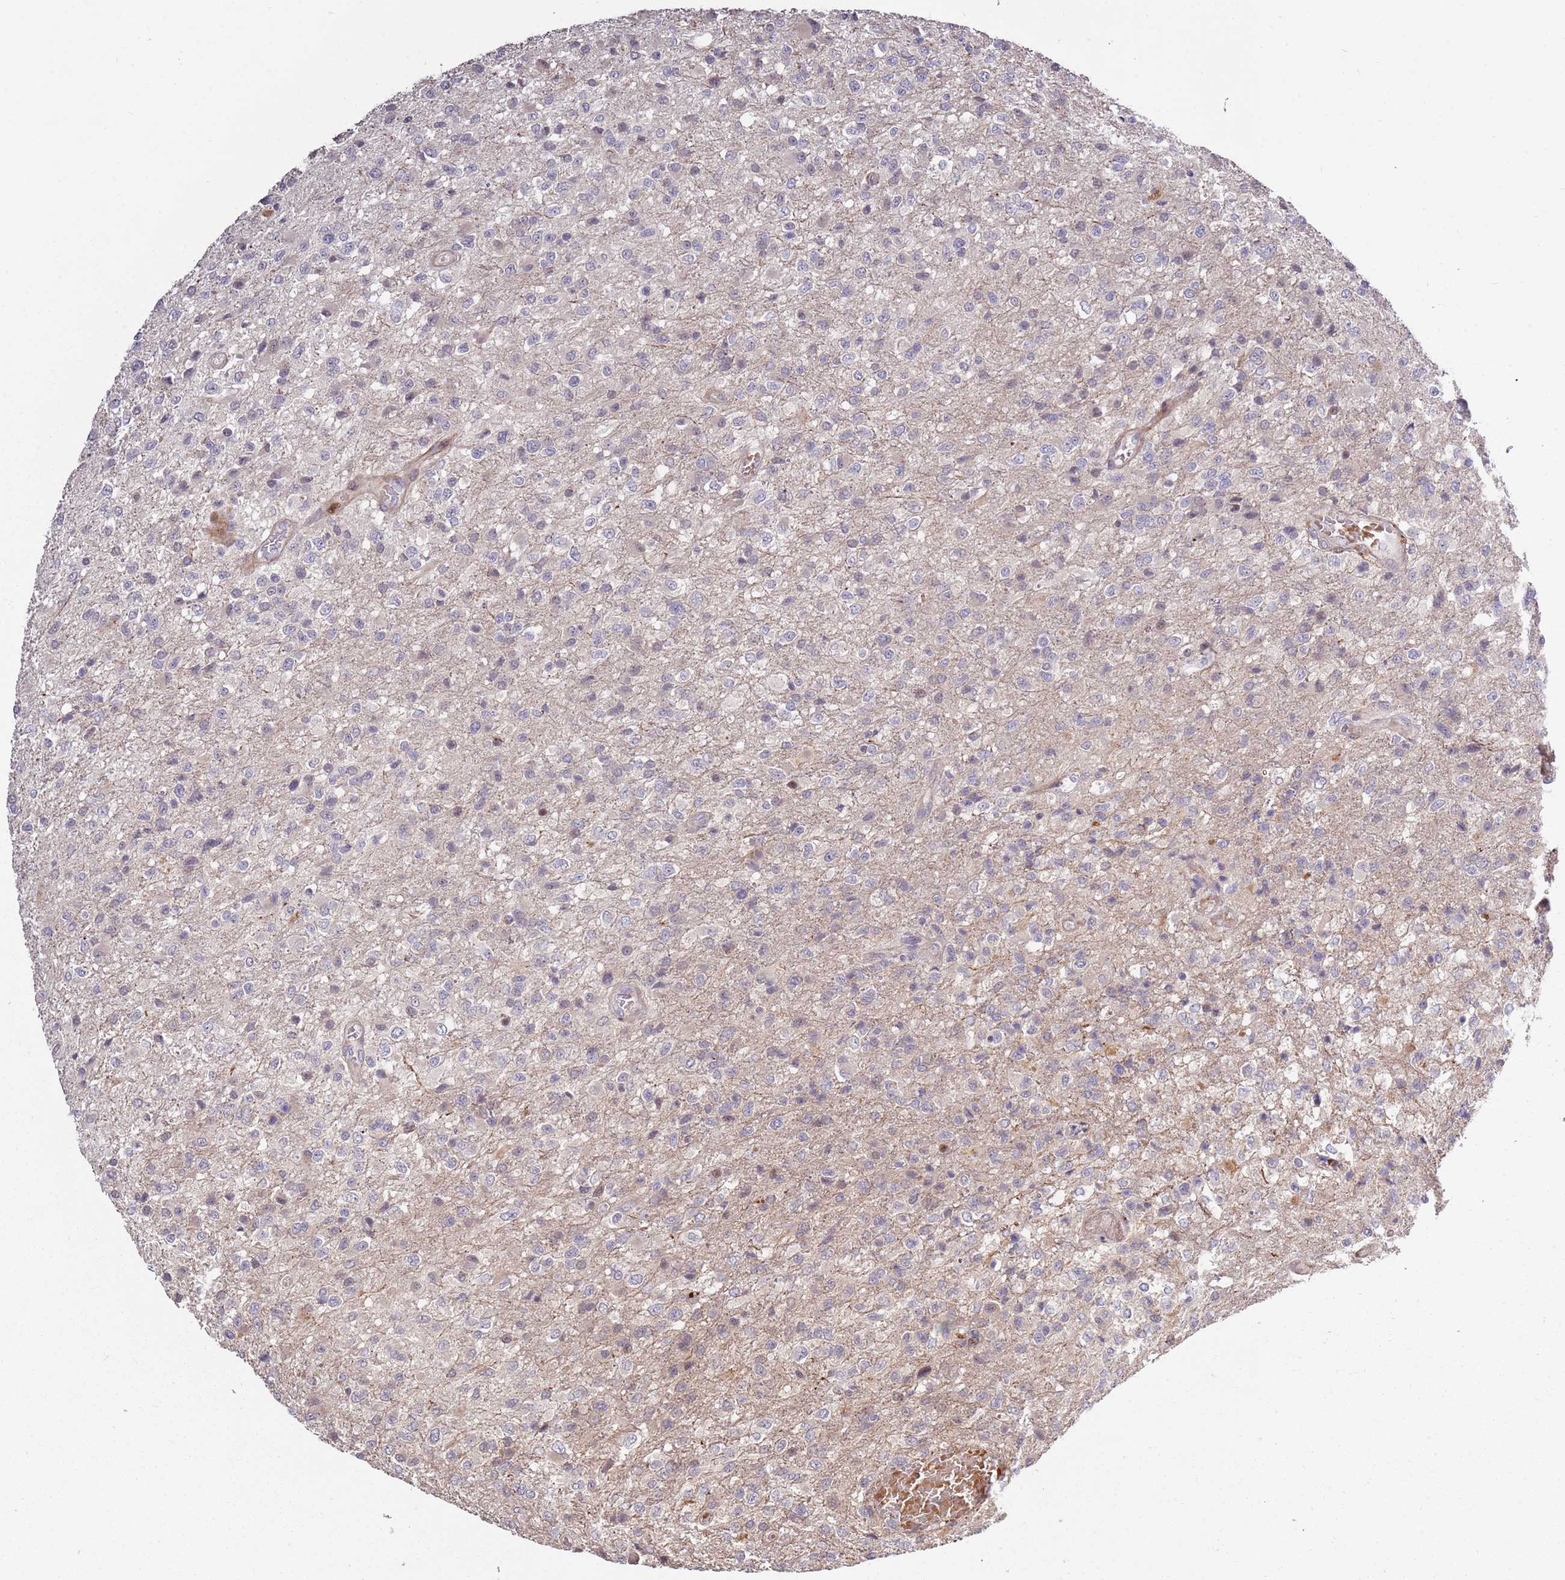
{"staining": {"intensity": "negative", "quantity": "none", "location": "none"}, "tissue": "glioma", "cell_type": "Tumor cells", "image_type": "cancer", "snomed": [{"axis": "morphology", "description": "Glioma, malignant, High grade"}, {"axis": "topography", "description": "Brain"}], "caption": "A high-resolution histopathology image shows immunohistochemistry staining of glioma, which displays no significant expression in tumor cells.", "gene": "RHBDL1", "patient": {"sex": "female", "age": 74}}